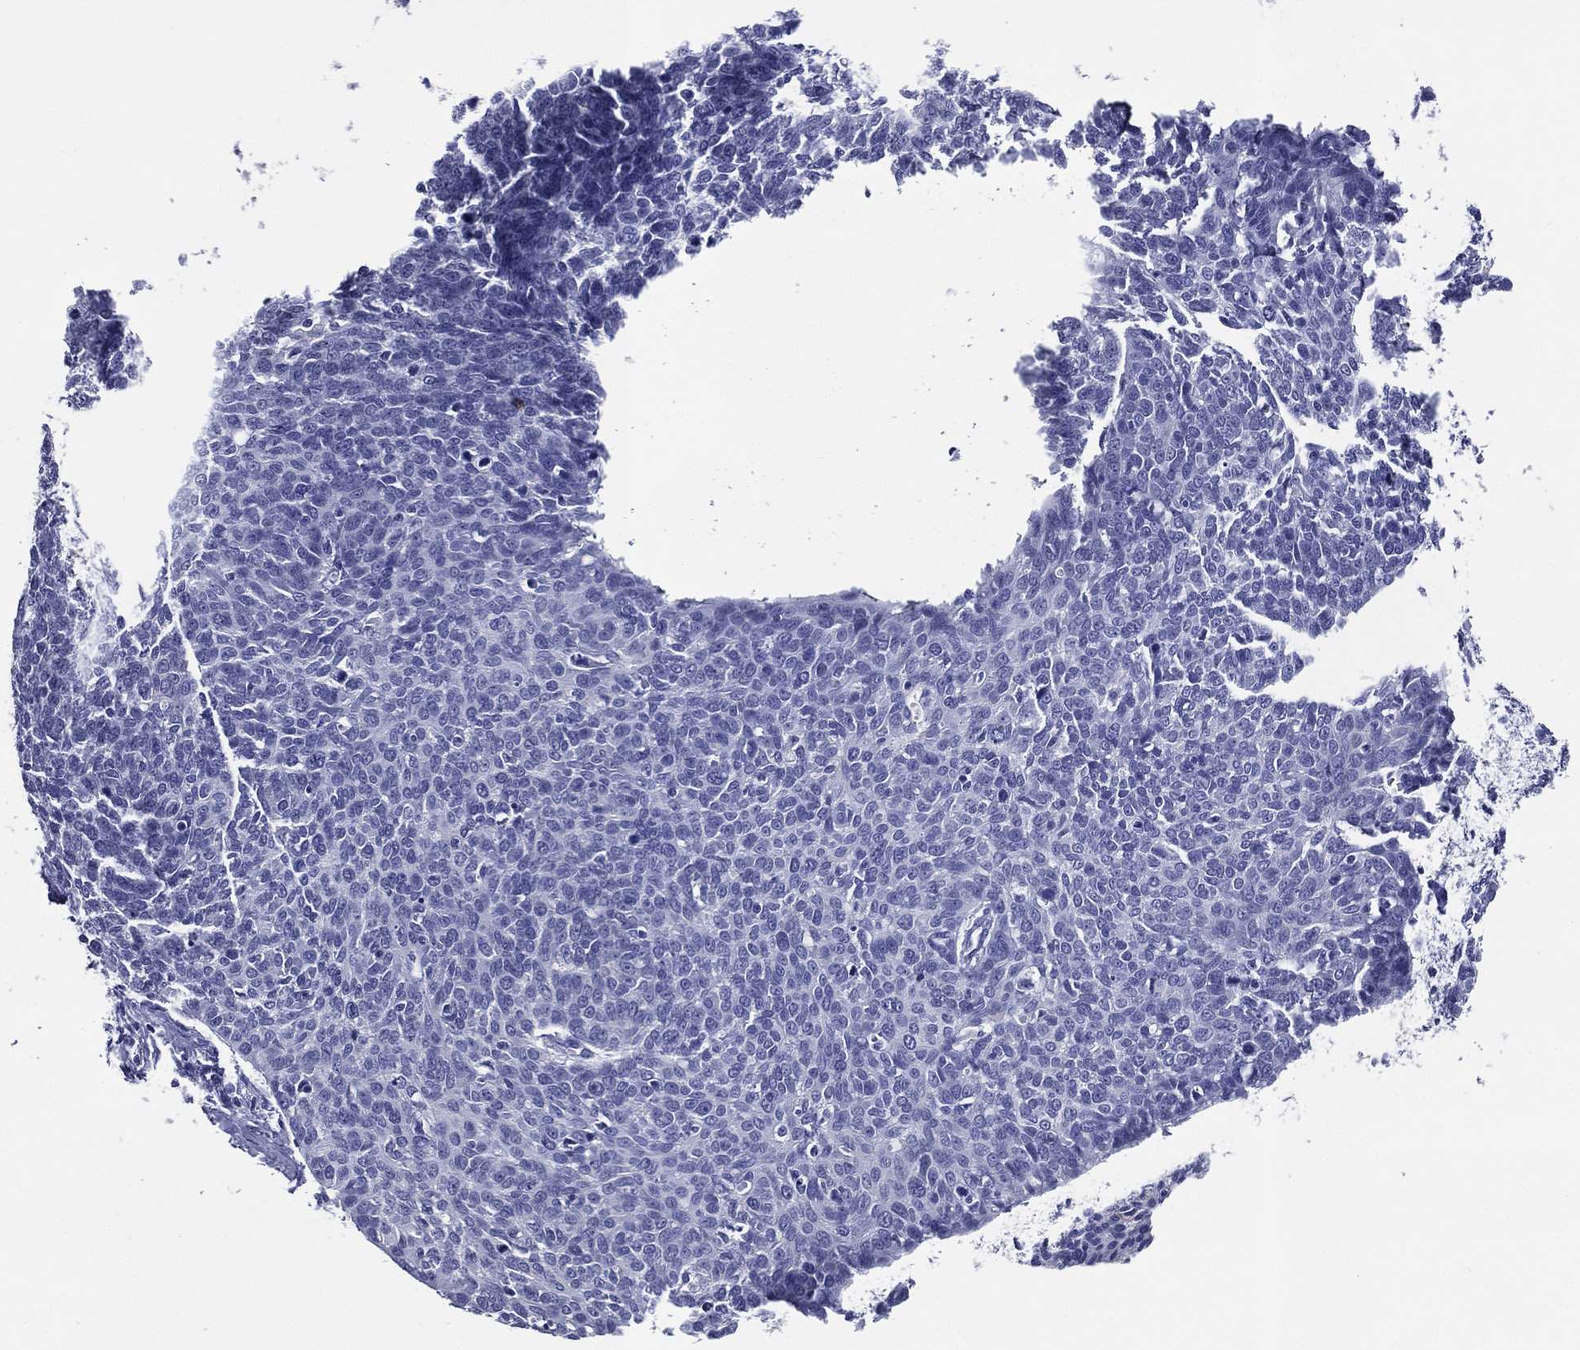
{"staining": {"intensity": "negative", "quantity": "none", "location": "none"}, "tissue": "cervical cancer", "cell_type": "Tumor cells", "image_type": "cancer", "snomed": [{"axis": "morphology", "description": "Normal tissue, NOS"}, {"axis": "morphology", "description": "Squamous cell carcinoma, NOS"}, {"axis": "topography", "description": "Cervix"}], "caption": "Protein analysis of cervical cancer displays no significant staining in tumor cells.", "gene": "ACE2", "patient": {"sex": "female", "age": 39}}